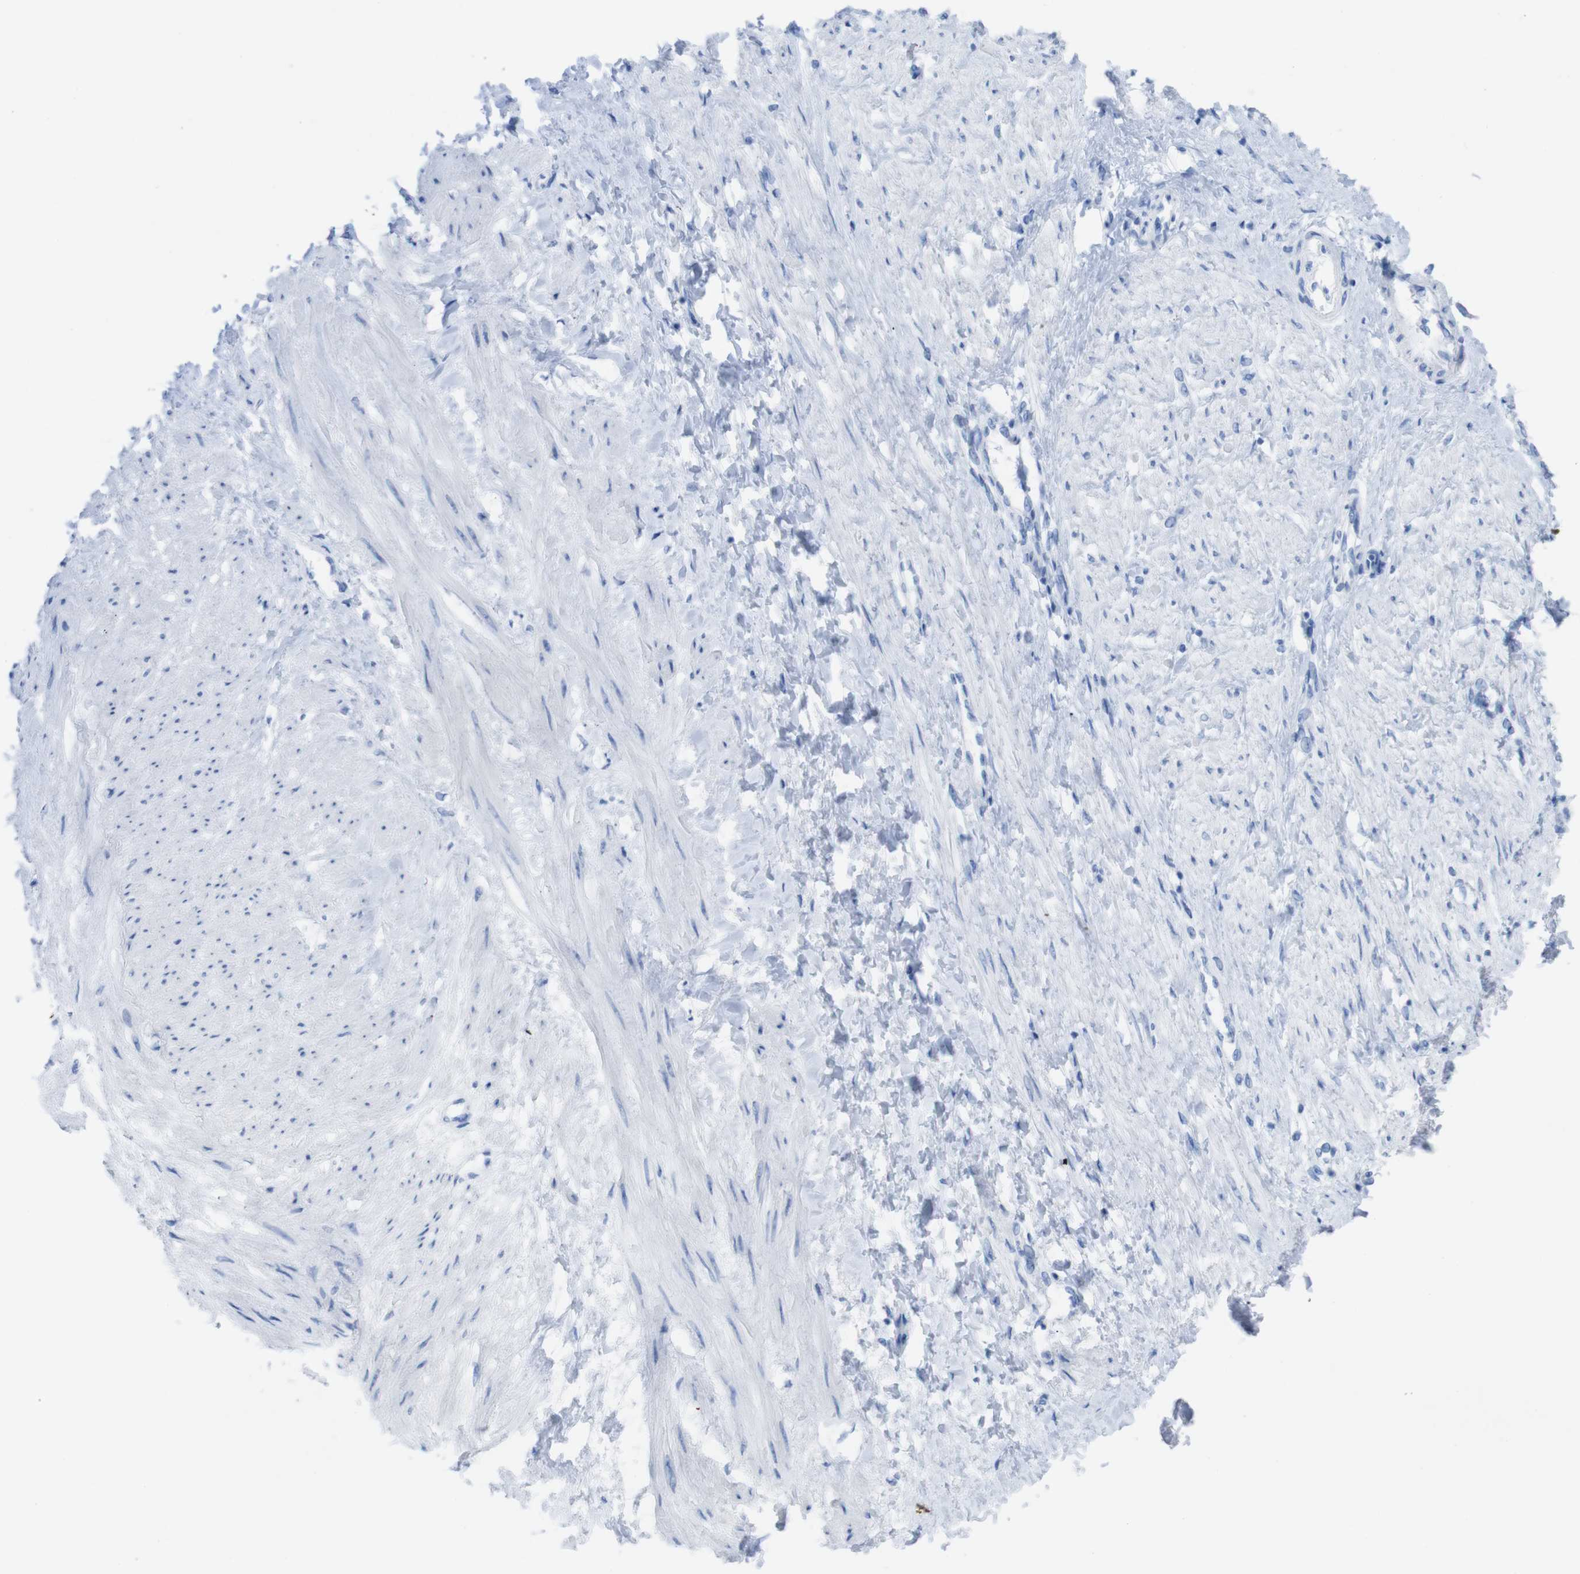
{"staining": {"intensity": "negative", "quantity": "none", "location": "none"}, "tissue": "smooth muscle", "cell_type": "Smooth muscle cells", "image_type": "normal", "snomed": [{"axis": "morphology", "description": "Normal tissue, NOS"}, {"axis": "topography", "description": "Smooth muscle"}, {"axis": "topography", "description": "Uterus"}], "caption": "An image of smooth muscle stained for a protein displays no brown staining in smooth muscle cells.", "gene": "MYH7", "patient": {"sex": "female", "age": 39}}